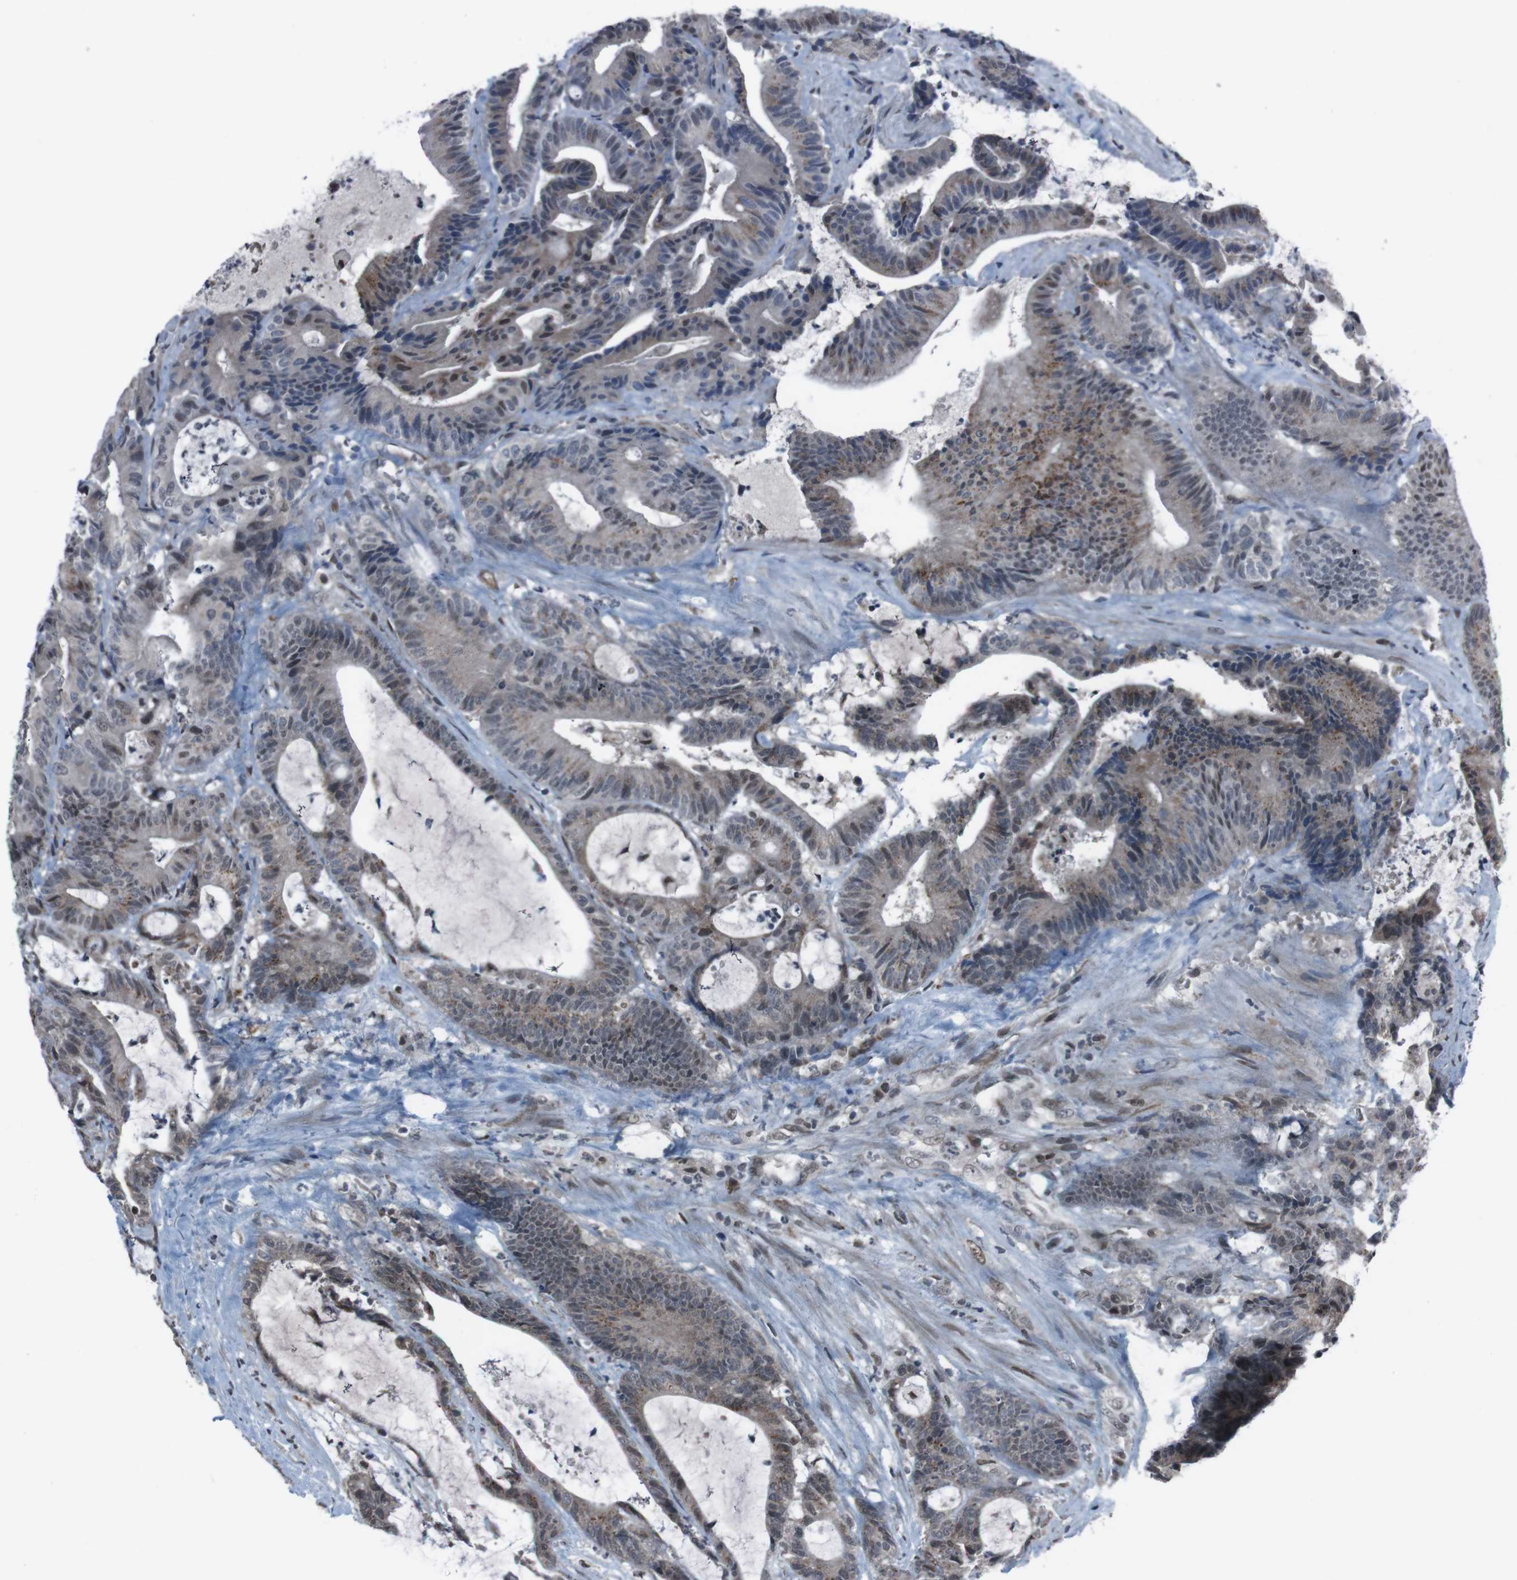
{"staining": {"intensity": "moderate", "quantity": "25%-75%", "location": "cytoplasmic/membranous,nuclear"}, "tissue": "colorectal cancer", "cell_type": "Tumor cells", "image_type": "cancer", "snomed": [{"axis": "morphology", "description": "Adenocarcinoma, NOS"}, {"axis": "topography", "description": "Colon"}], "caption": "Colorectal cancer stained for a protein (brown) displays moderate cytoplasmic/membranous and nuclear positive staining in about 25%-75% of tumor cells.", "gene": "SS18L1", "patient": {"sex": "female", "age": 84}}